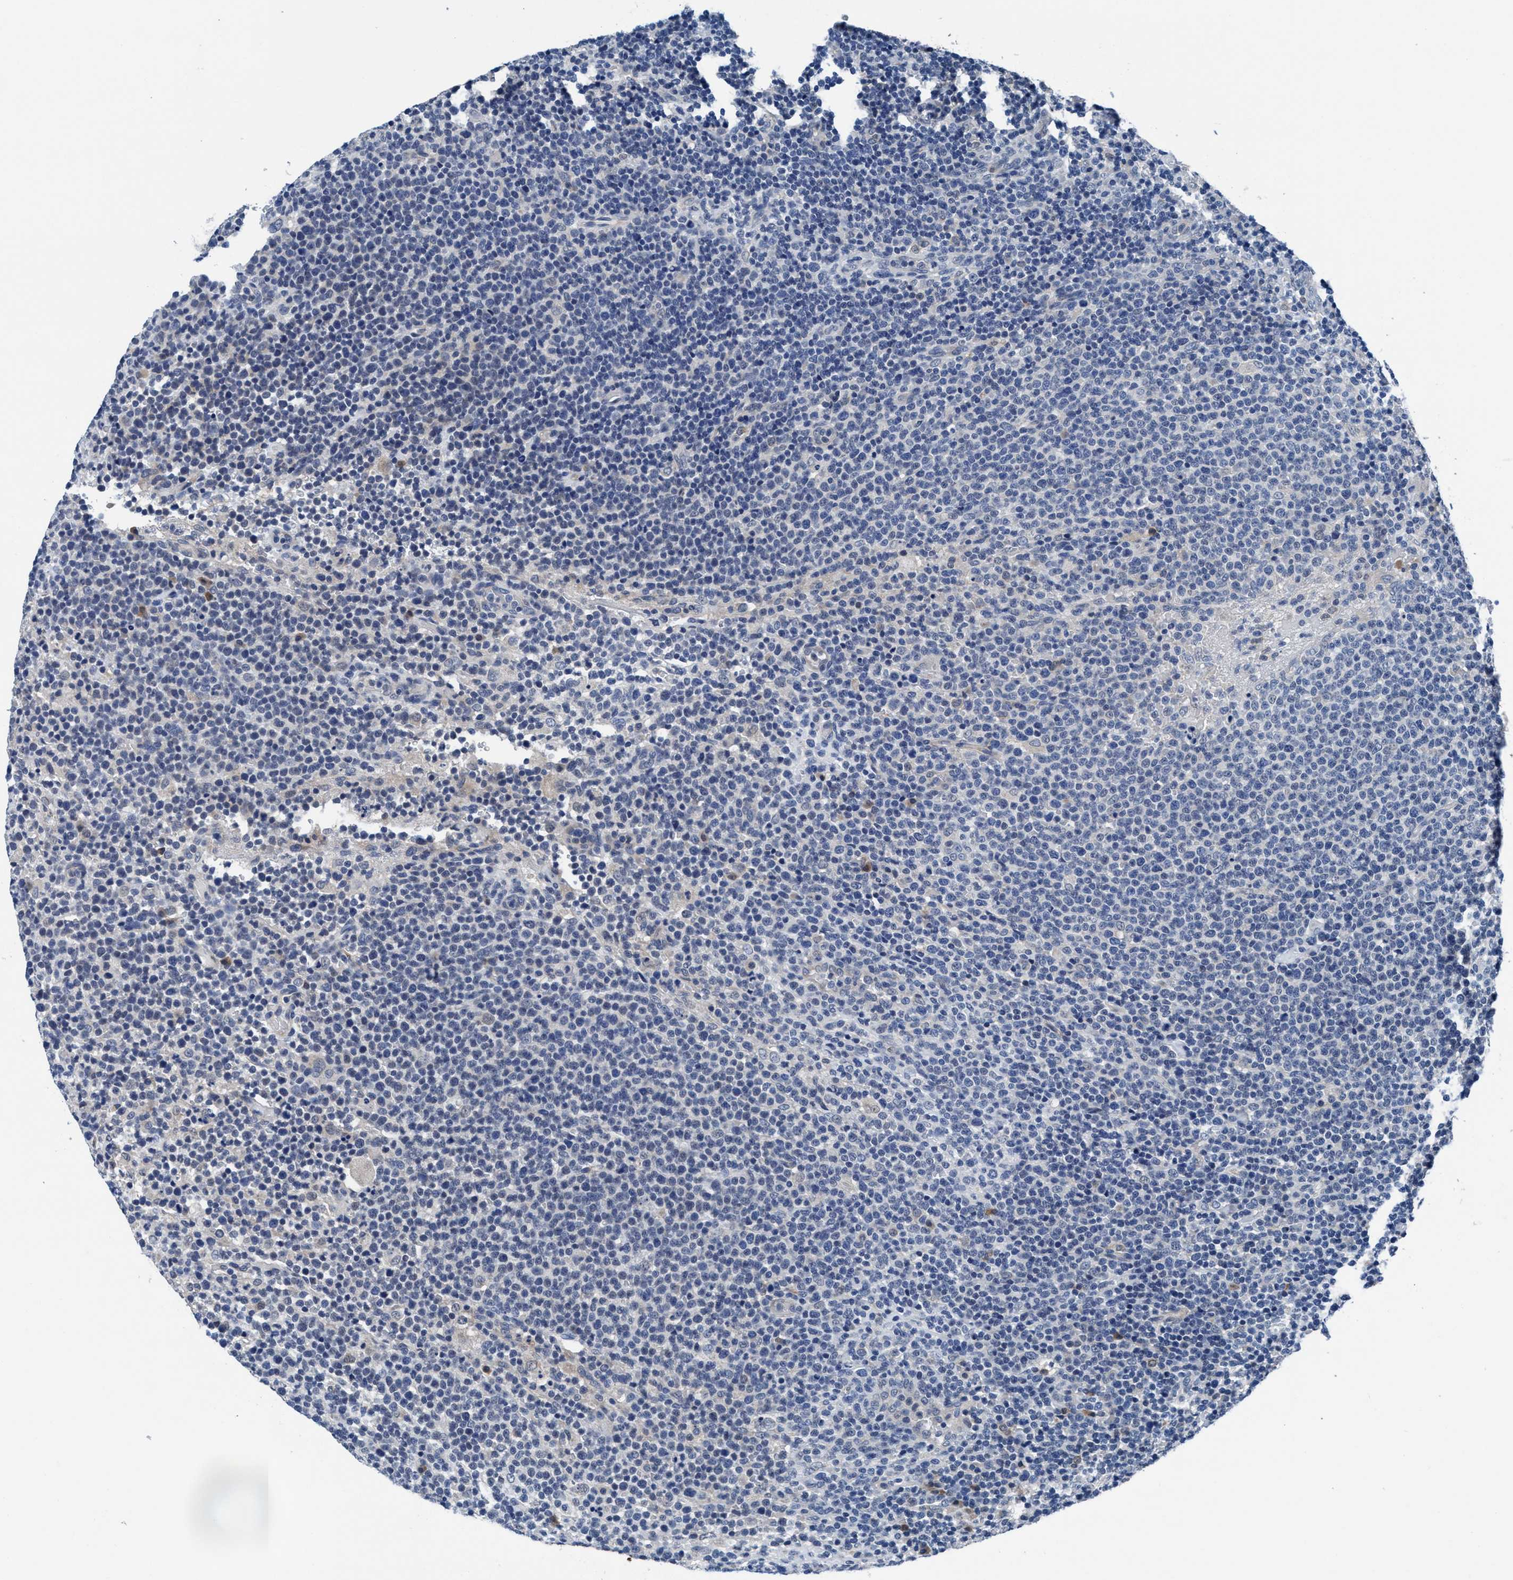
{"staining": {"intensity": "negative", "quantity": "none", "location": "none"}, "tissue": "lymphoma", "cell_type": "Tumor cells", "image_type": "cancer", "snomed": [{"axis": "morphology", "description": "Malignant lymphoma, non-Hodgkin's type, High grade"}, {"axis": "topography", "description": "Lymph node"}], "caption": "An image of lymphoma stained for a protein demonstrates no brown staining in tumor cells.", "gene": "TMEM94", "patient": {"sex": "male", "age": 61}}